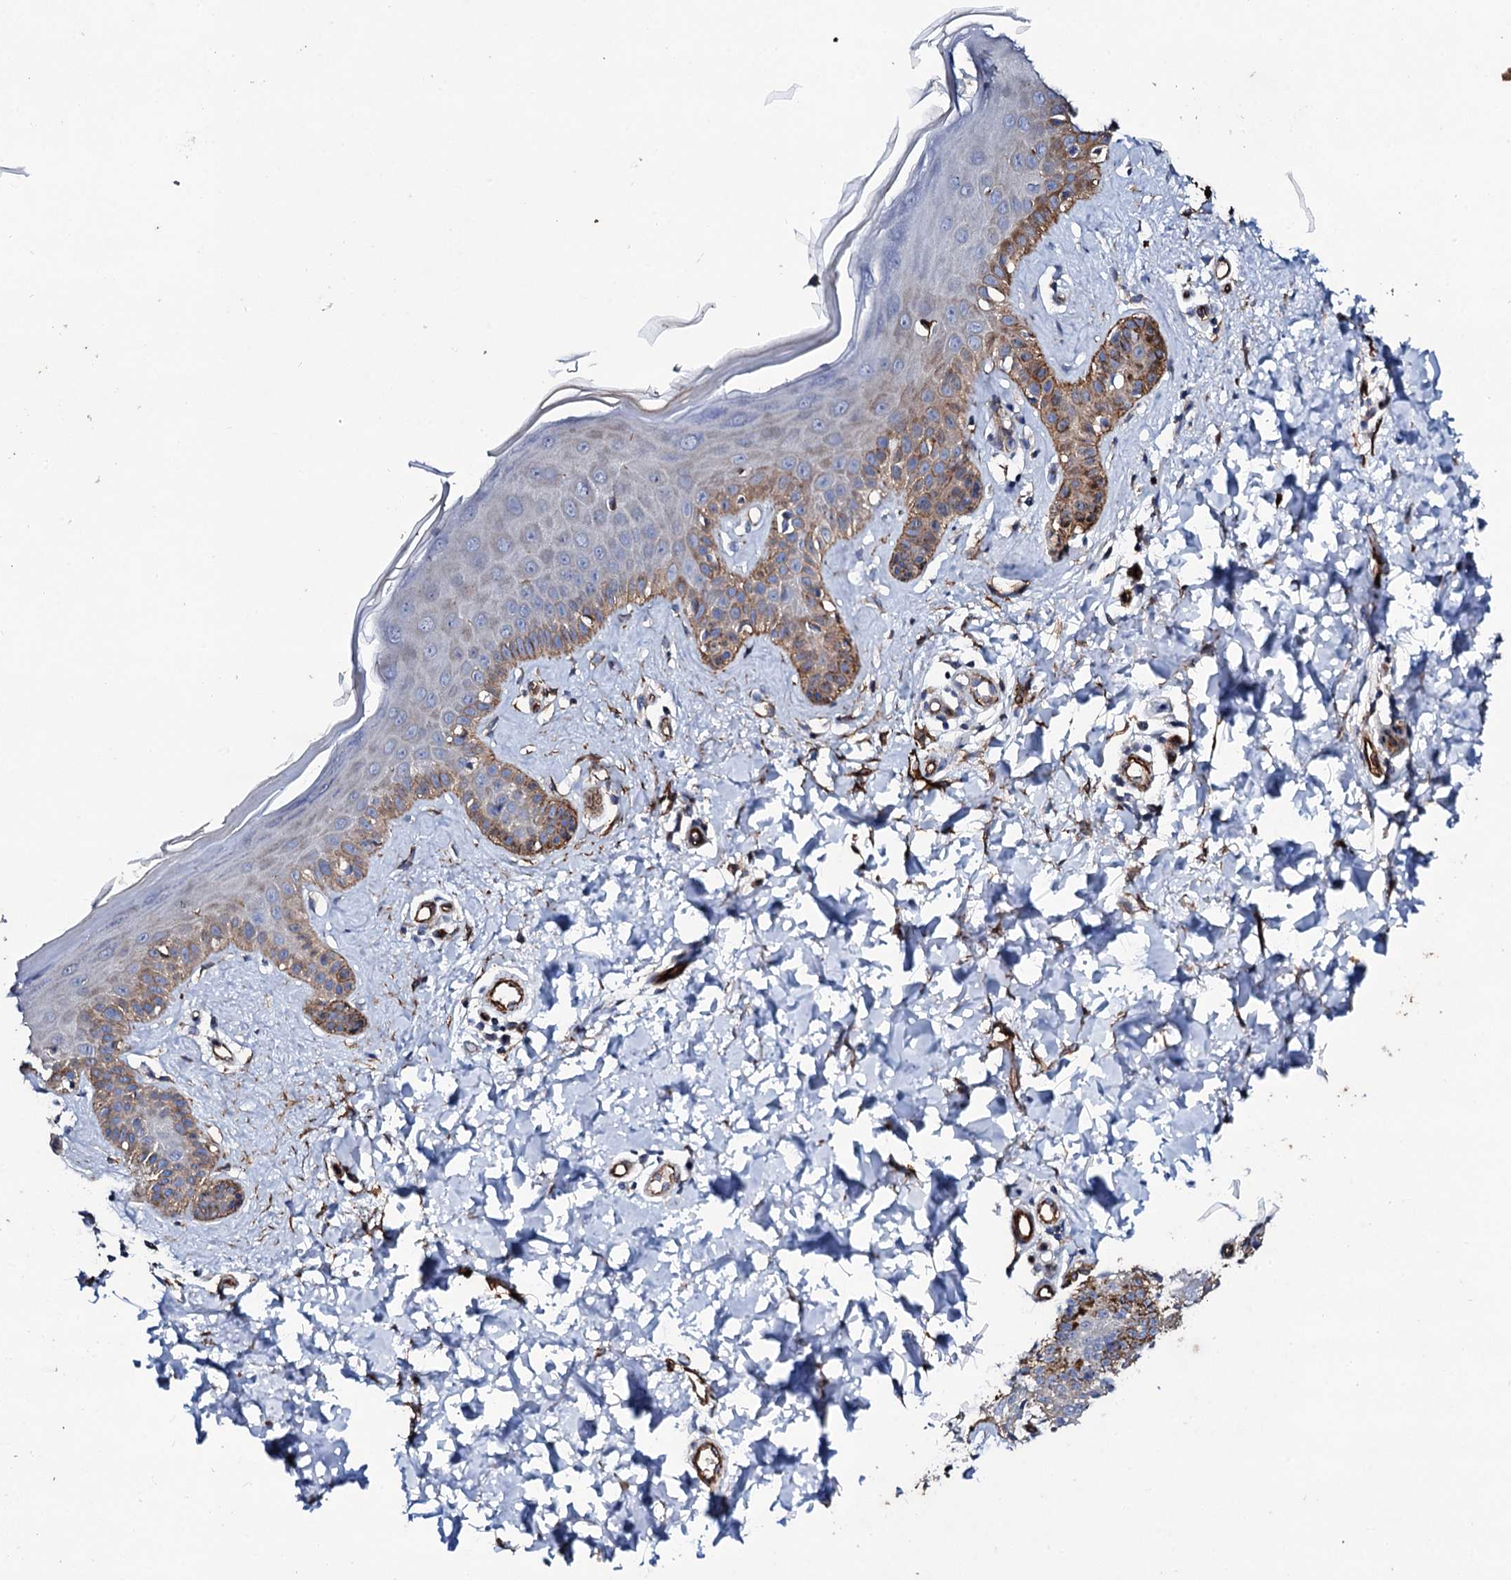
{"staining": {"intensity": "moderate", "quantity": ">75%", "location": "cytoplasmic/membranous"}, "tissue": "skin", "cell_type": "Fibroblasts", "image_type": "normal", "snomed": [{"axis": "morphology", "description": "Normal tissue, NOS"}, {"axis": "topography", "description": "Skin"}], "caption": "Immunohistochemical staining of normal human skin displays medium levels of moderate cytoplasmic/membranous expression in approximately >75% of fibroblasts.", "gene": "DBX1", "patient": {"sex": "female", "age": 58}}